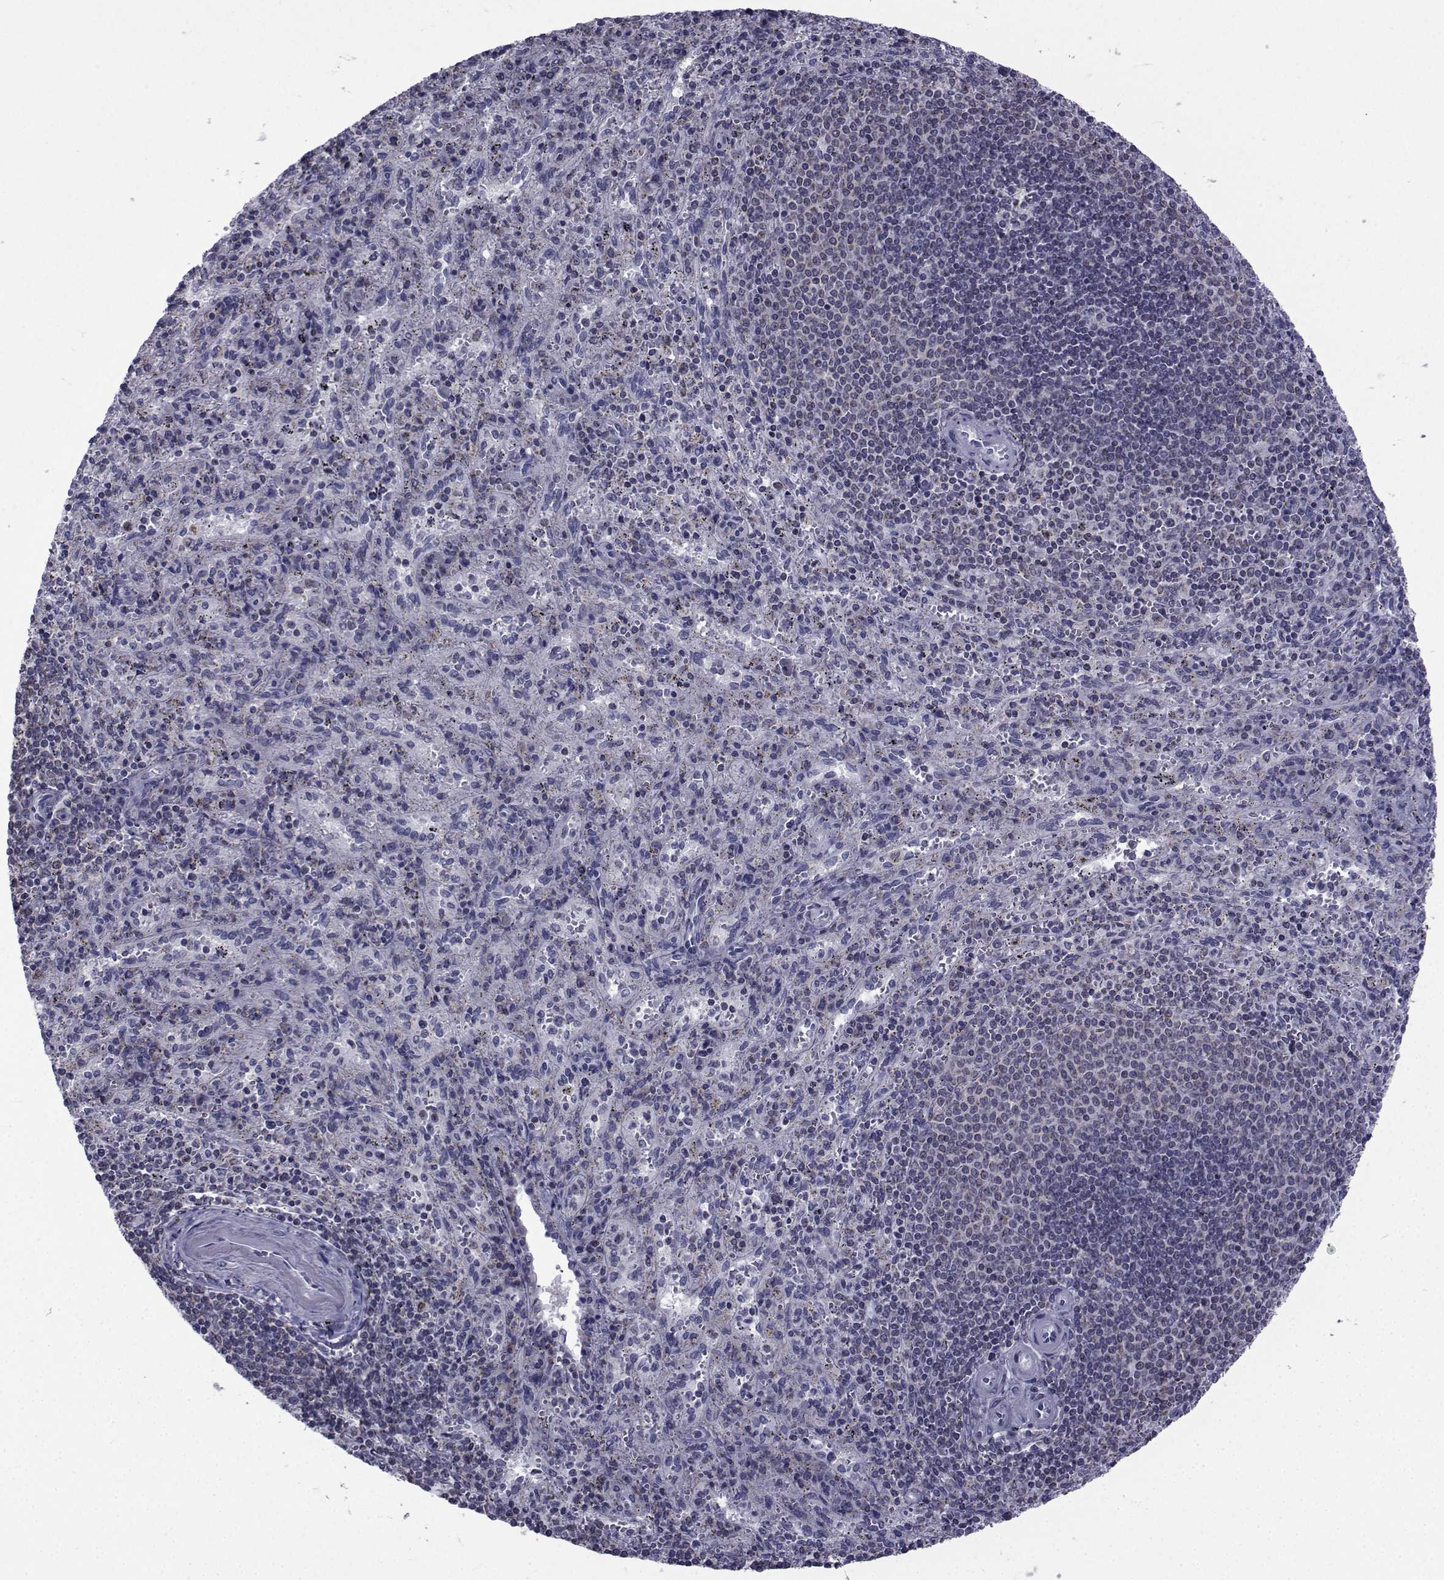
{"staining": {"intensity": "negative", "quantity": "none", "location": "none"}, "tissue": "spleen", "cell_type": "Cells in red pulp", "image_type": "normal", "snomed": [{"axis": "morphology", "description": "Normal tissue, NOS"}, {"axis": "topography", "description": "Spleen"}], "caption": "IHC image of benign spleen: spleen stained with DAB (3,3'-diaminobenzidine) displays no significant protein positivity in cells in red pulp.", "gene": "PDE6G", "patient": {"sex": "male", "age": 57}}